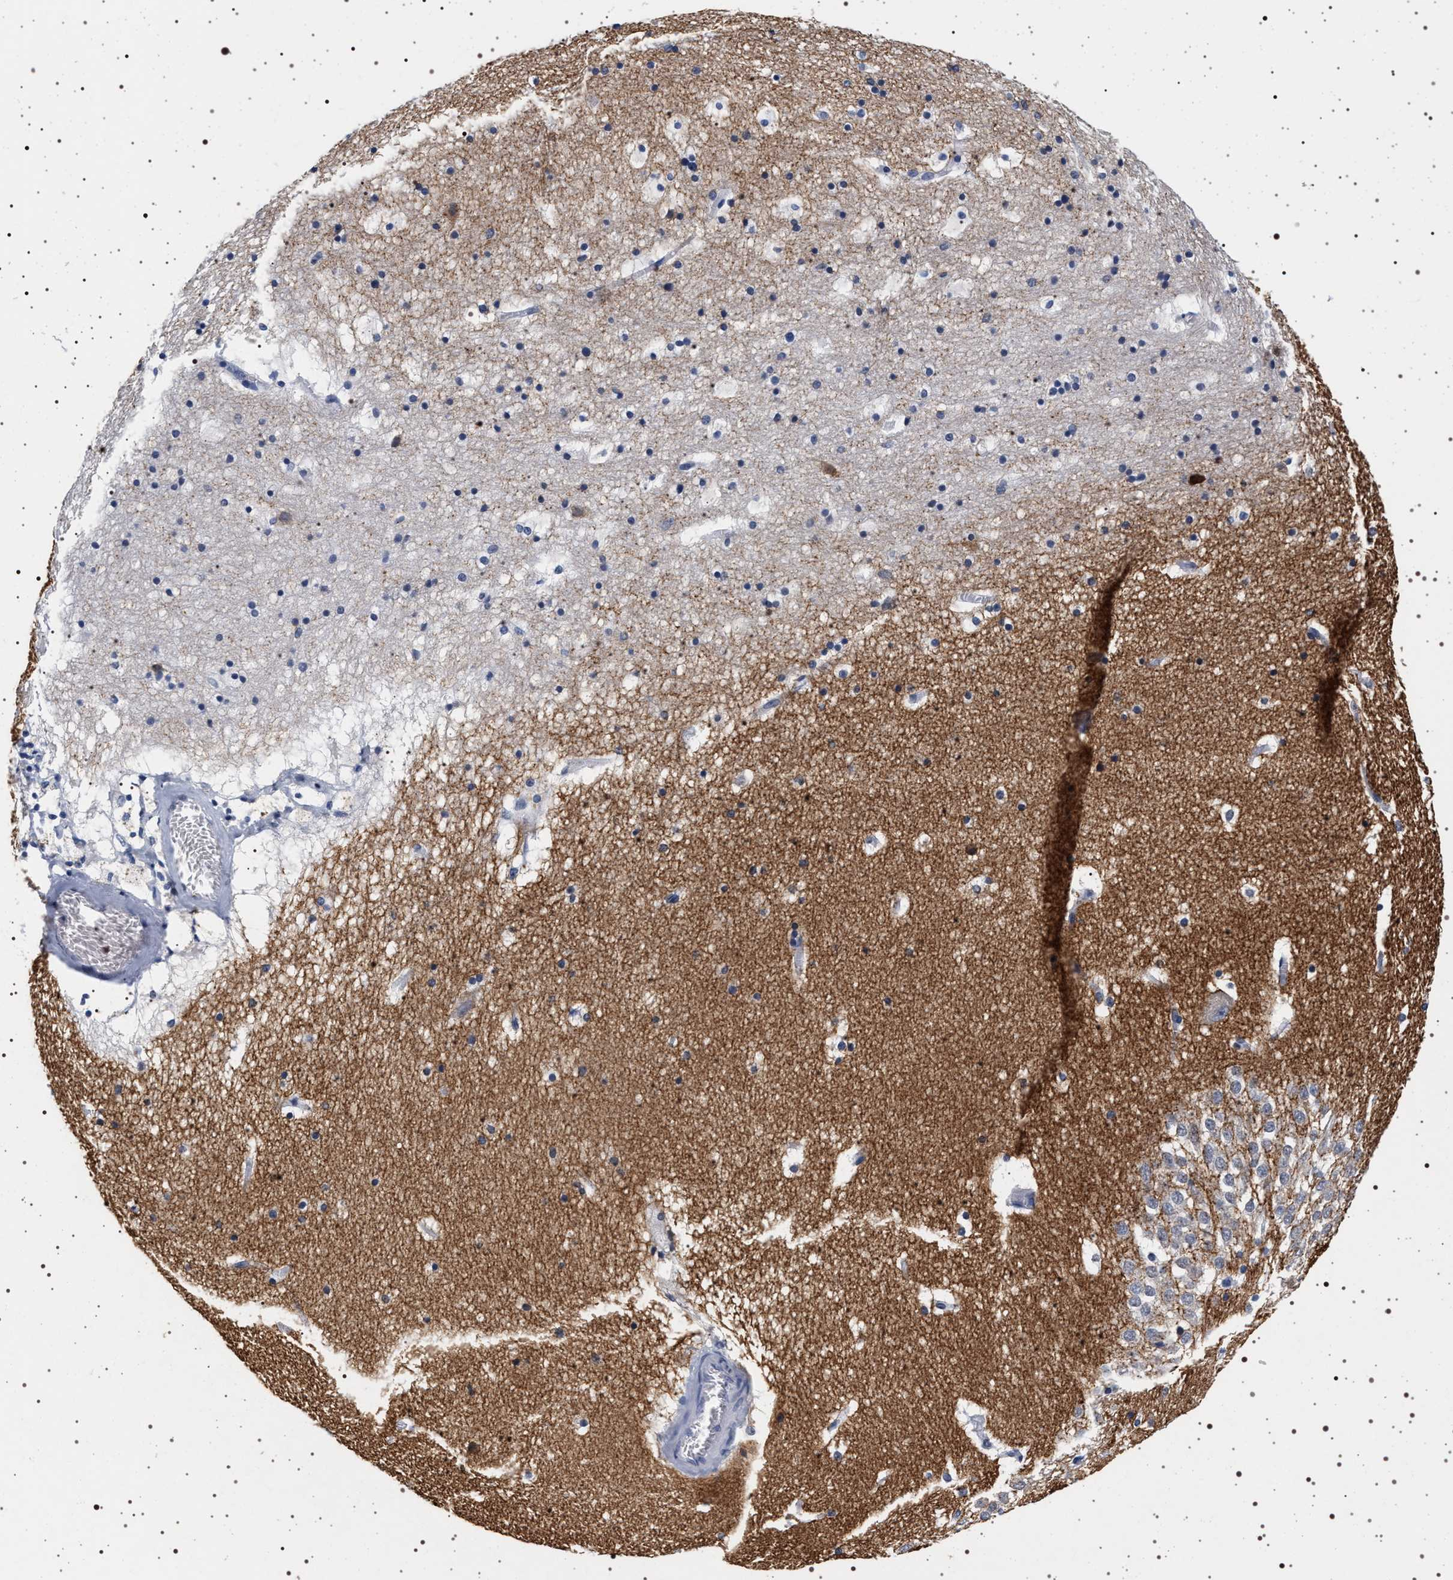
{"staining": {"intensity": "negative", "quantity": "none", "location": "none"}, "tissue": "hippocampus", "cell_type": "Glial cells", "image_type": "normal", "snomed": [{"axis": "morphology", "description": "Normal tissue, NOS"}, {"axis": "topography", "description": "Hippocampus"}], "caption": "DAB immunohistochemical staining of unremarkable hippocampus demonstrates no significant expression in glial cells.", "gene": "SYN1", "patient": {"sex": "male", "age": 45}}